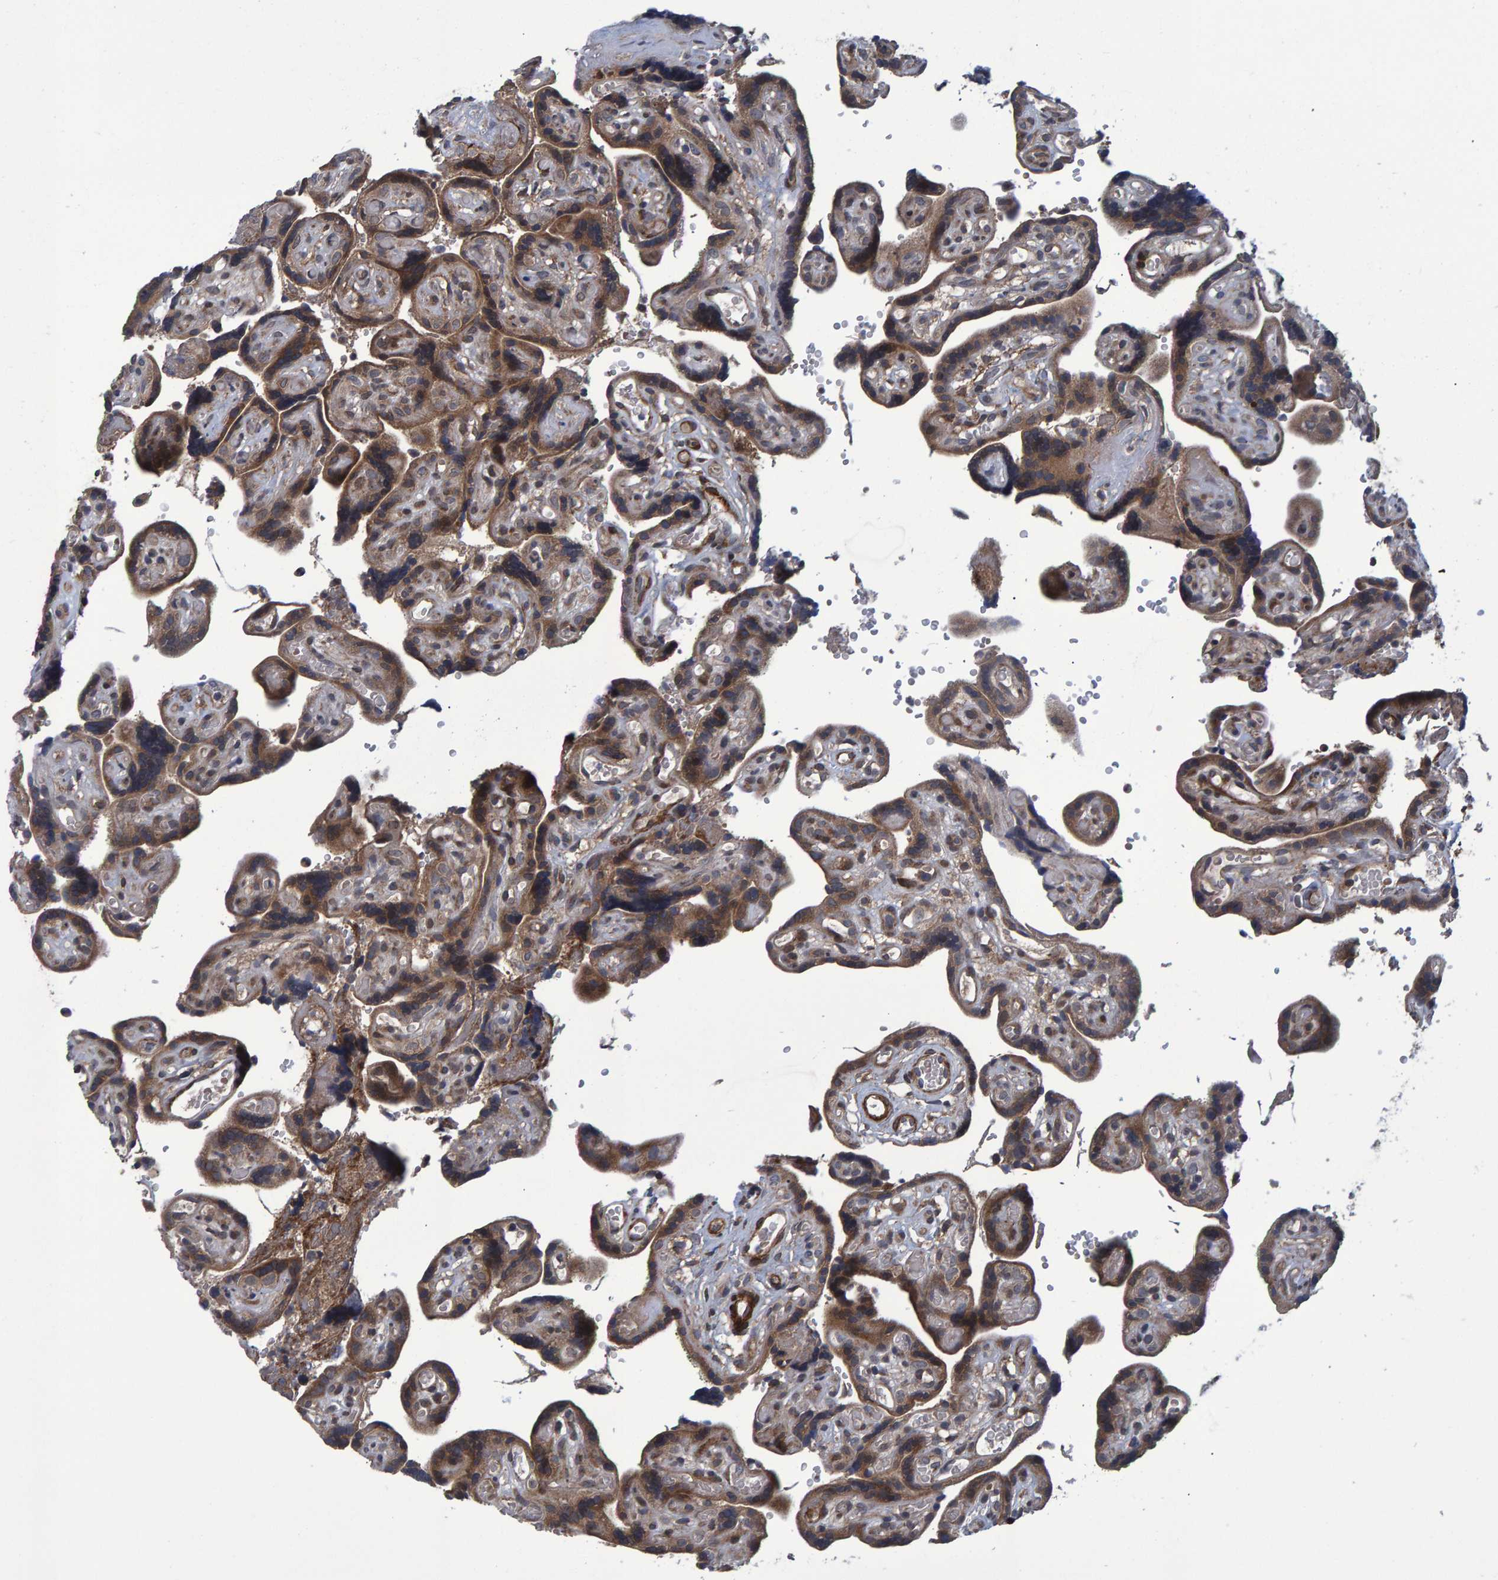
{"staining": {"intensity": "moderate", "quantity": ">75%", "location": "cytoplasmic/membranous"}, "tissue": "placenta", "cell_type": "Decidual cells", "image_type": "normal", "snomed": [{"axis": "morphology", "description": "Normal tissue, NOS"}, {"axis": "topography", "description": "Placenta"}], "caption": "A histopathology image of placenta stained for a protein shows moderate cytoplasmic/membranous brown staining in decidual cells. The staining is performed using DAB brown chromogen to label protein expression. The nuclei are counter-stained blue using hematoxylin.", "gene": "ATP6V1H", "patient": {"sex": "female", "age": 30}}